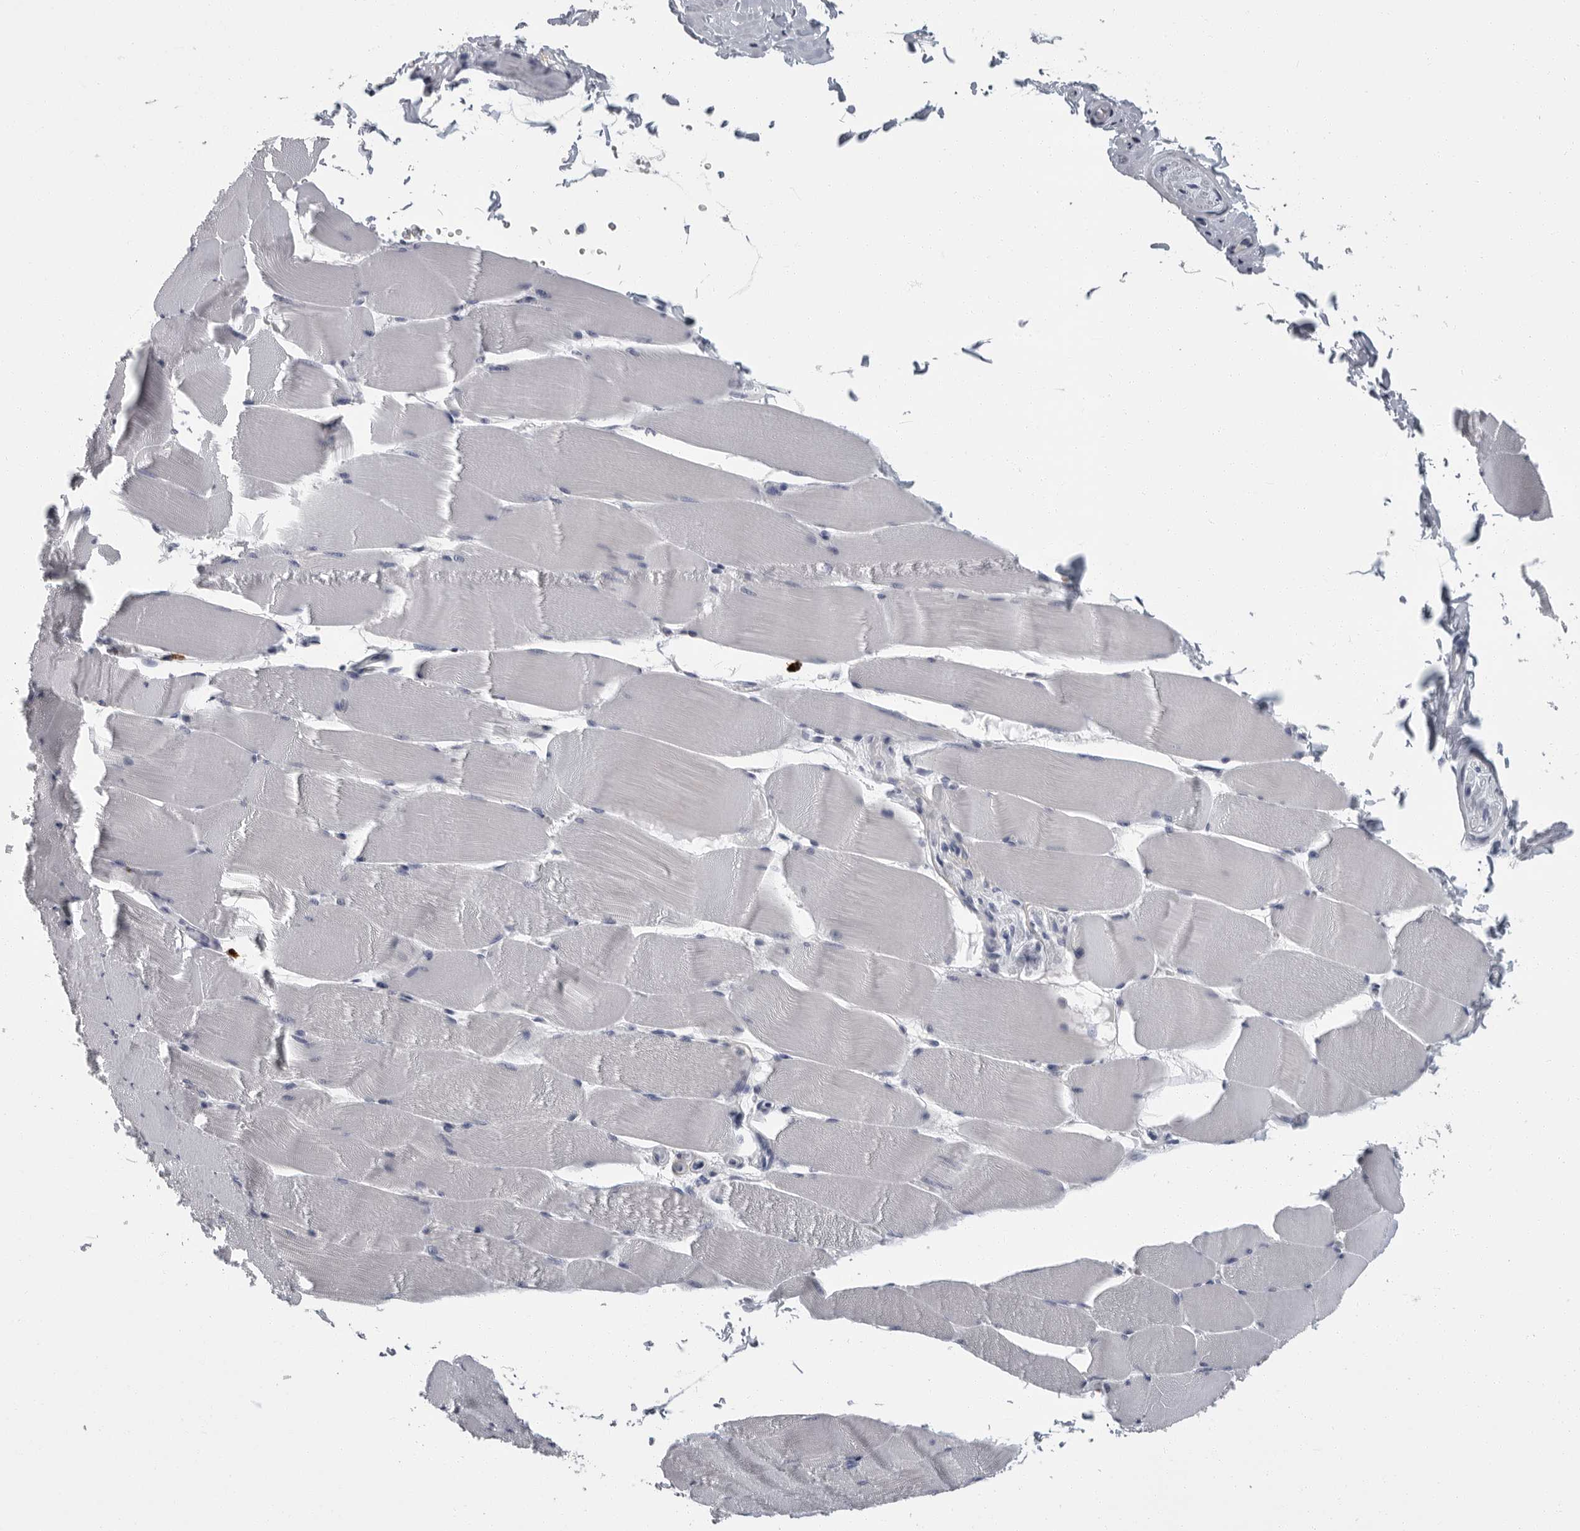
{"staining": {"intensity": "negative", "quantity": "none", "location": "none"}, "tissue": "skeletal muscle", "cell_type": "Myocytes", "image_type": "normal", "snomed": [{"axis": "morphology", "description": "Normal tissue, NOS"}, {"axis": "topography", "description": "Skeletal muscle"}], "caption": "DAB immunohistochemical staining of benign skeletal muscle exhibits no significant expression in myocytes.", "gene": "SLC25A39", "patient": {"sex": "male", "age": 62}}